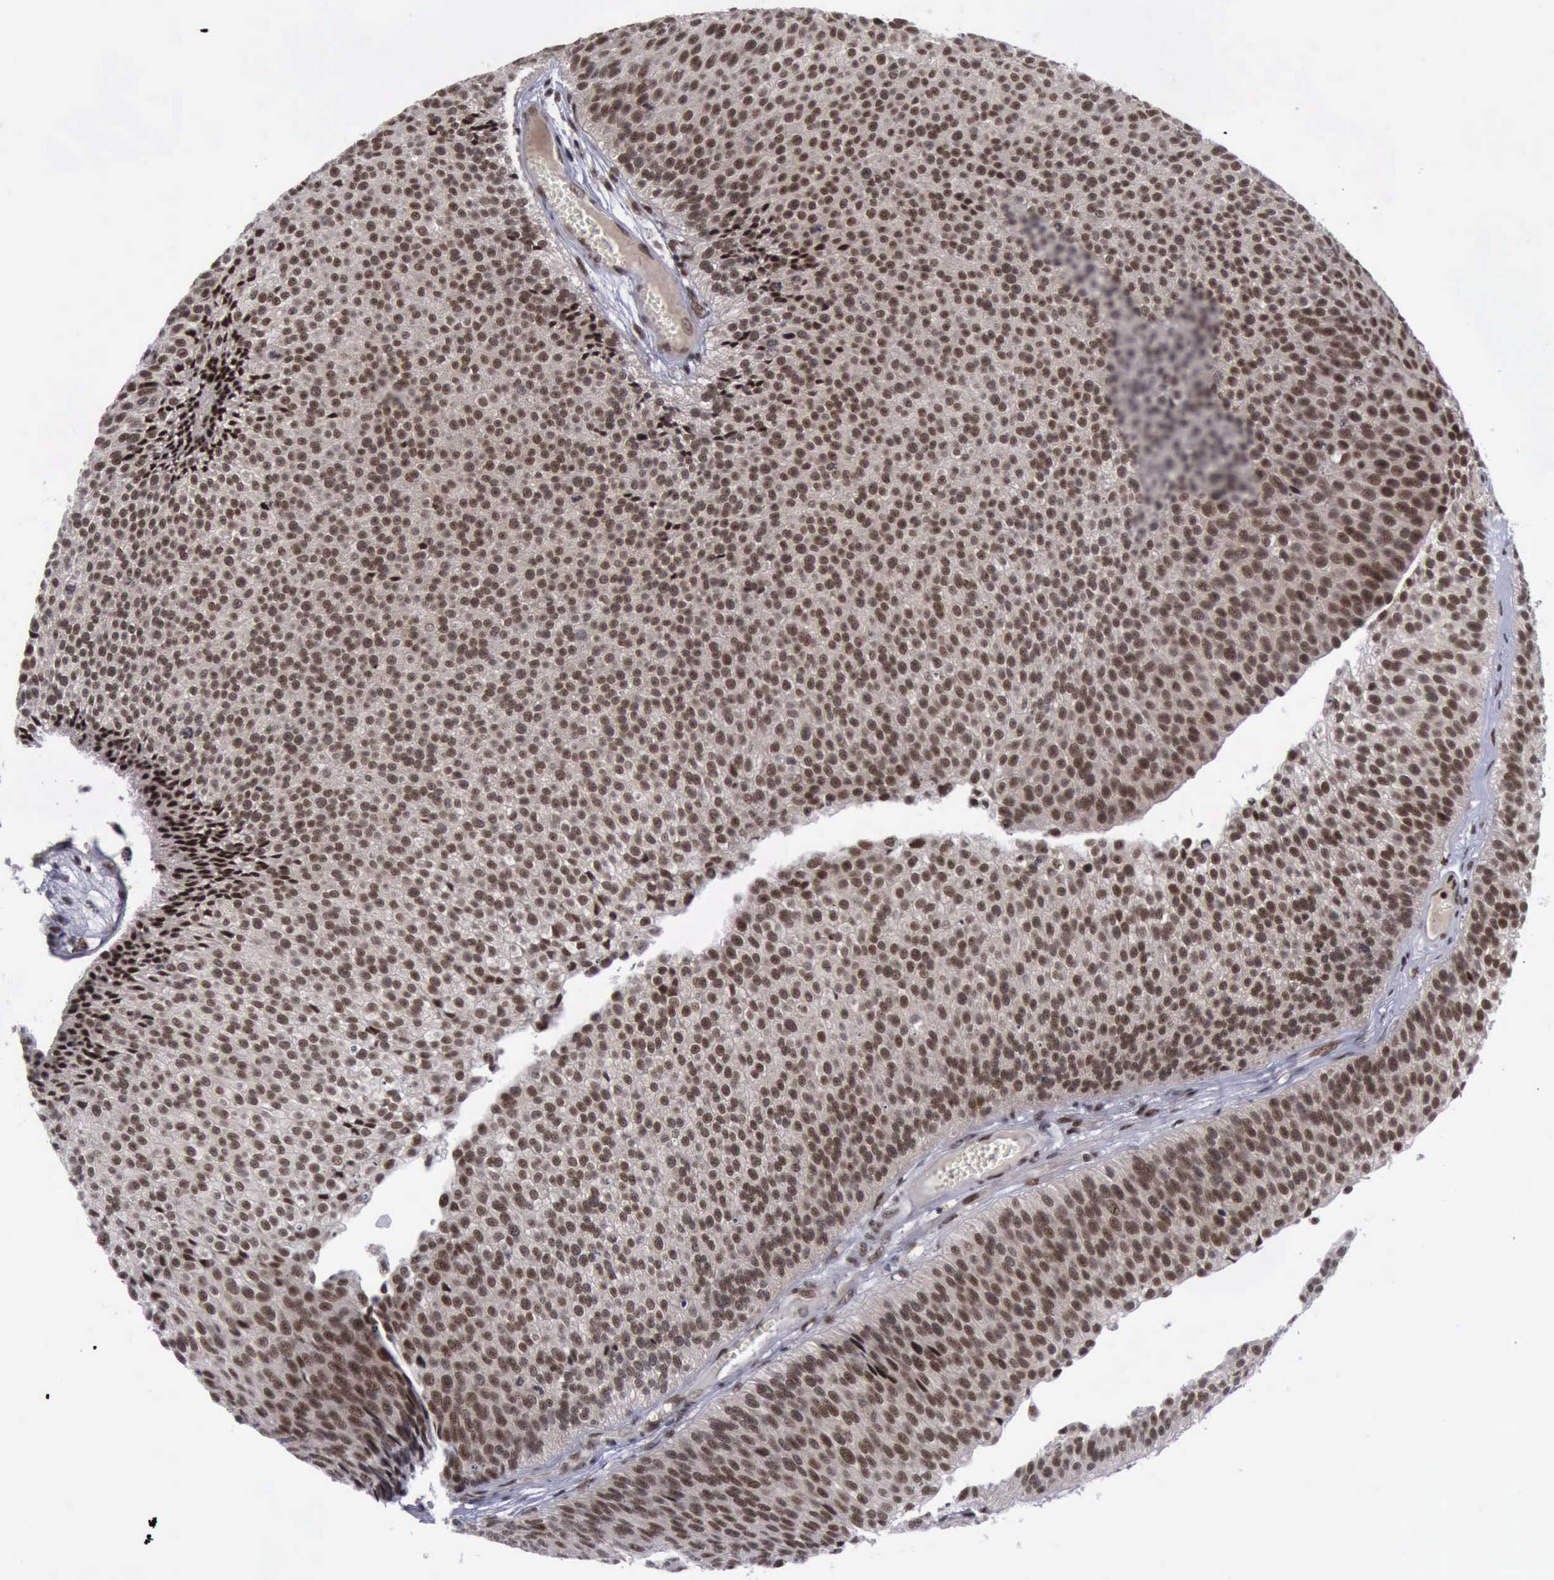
{"staining": {"intensity": "moderate", "quantity": ">75%", "location": "cytoplasmic/membranous,nuclear"}, "tissue": "urothelial cancer", "cell_type": "Tumor cells", "image_type": "cancer", "snomed": [{"axis": "morphology", "description": "Urothelial carcinoma, Low grade"}, {"axis": "topography", "description": "Urinary bladder"}], "caption": "Approximately >75% of tumor cells in urothelial cancer demonstrate moderate cytoplasmic/membranous and nuclear protein expression as visualized by brown immunohistochemical staining.", "gene": "ATM", "patient": {"sex": "male", "age": 84}}